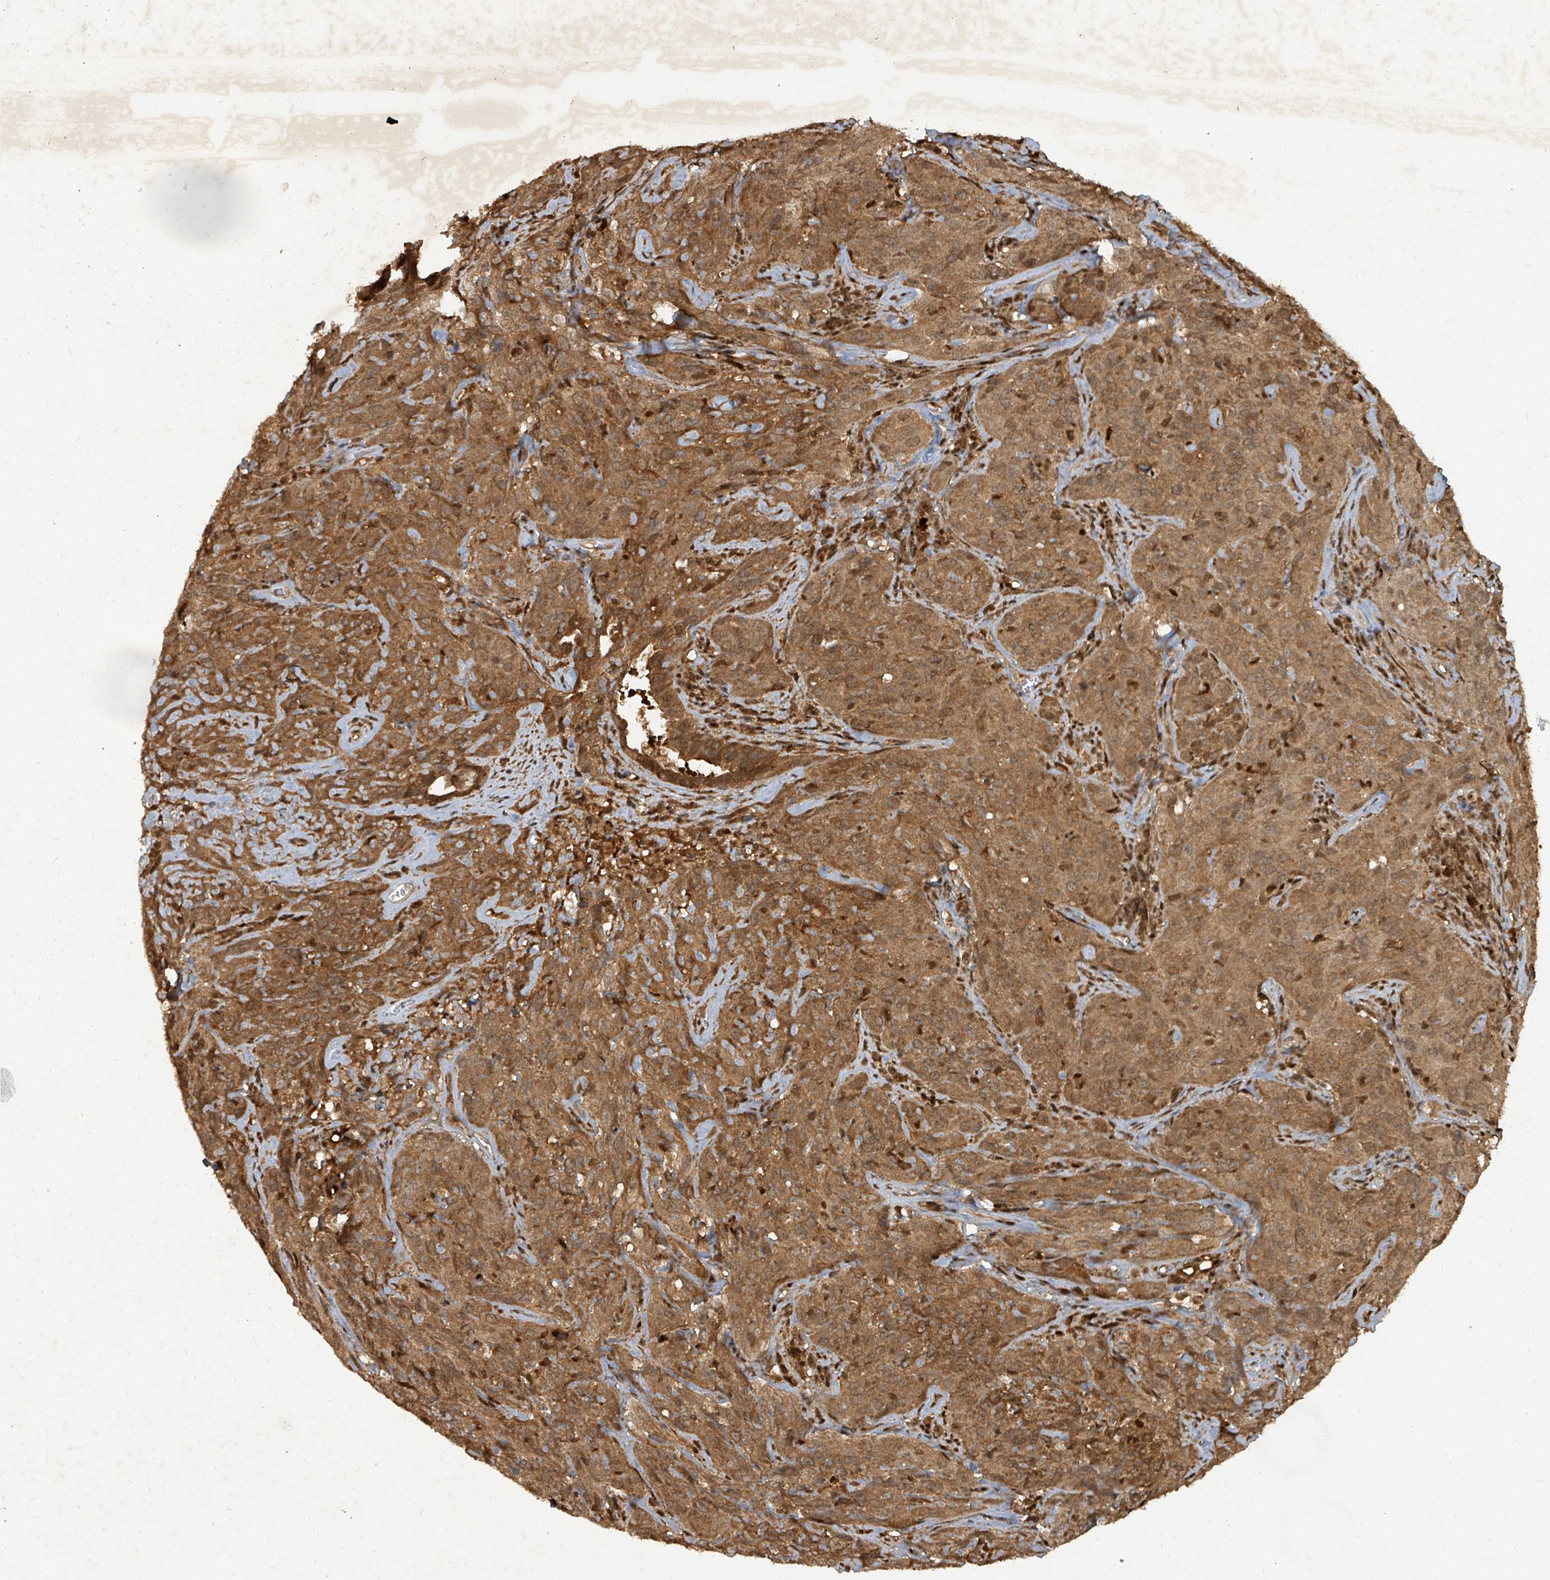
{"staining": {"intensity": "strong", "quantity": ">75%", "location": "cytoplasmic/membranous,nuclear"}, "tissue": "cervical cancer", "cell_type": "Tumor cells", "image_type": "cancer", "snomed": [{"axis": "morphology", "description": "Squamous cell carcinoma, NOS"}, {"axis": "topography", "description": "Cervix"}], "caption": "Human squamous cell carcinoma (cervical) stained for a protein (brown) demonstrates strong cytoplasmic/membranous and nuclear positive expression in approximately >75% of tumor cells.", "gene": "KDM4E", "patient": {"sex": "female", "age": 51}}